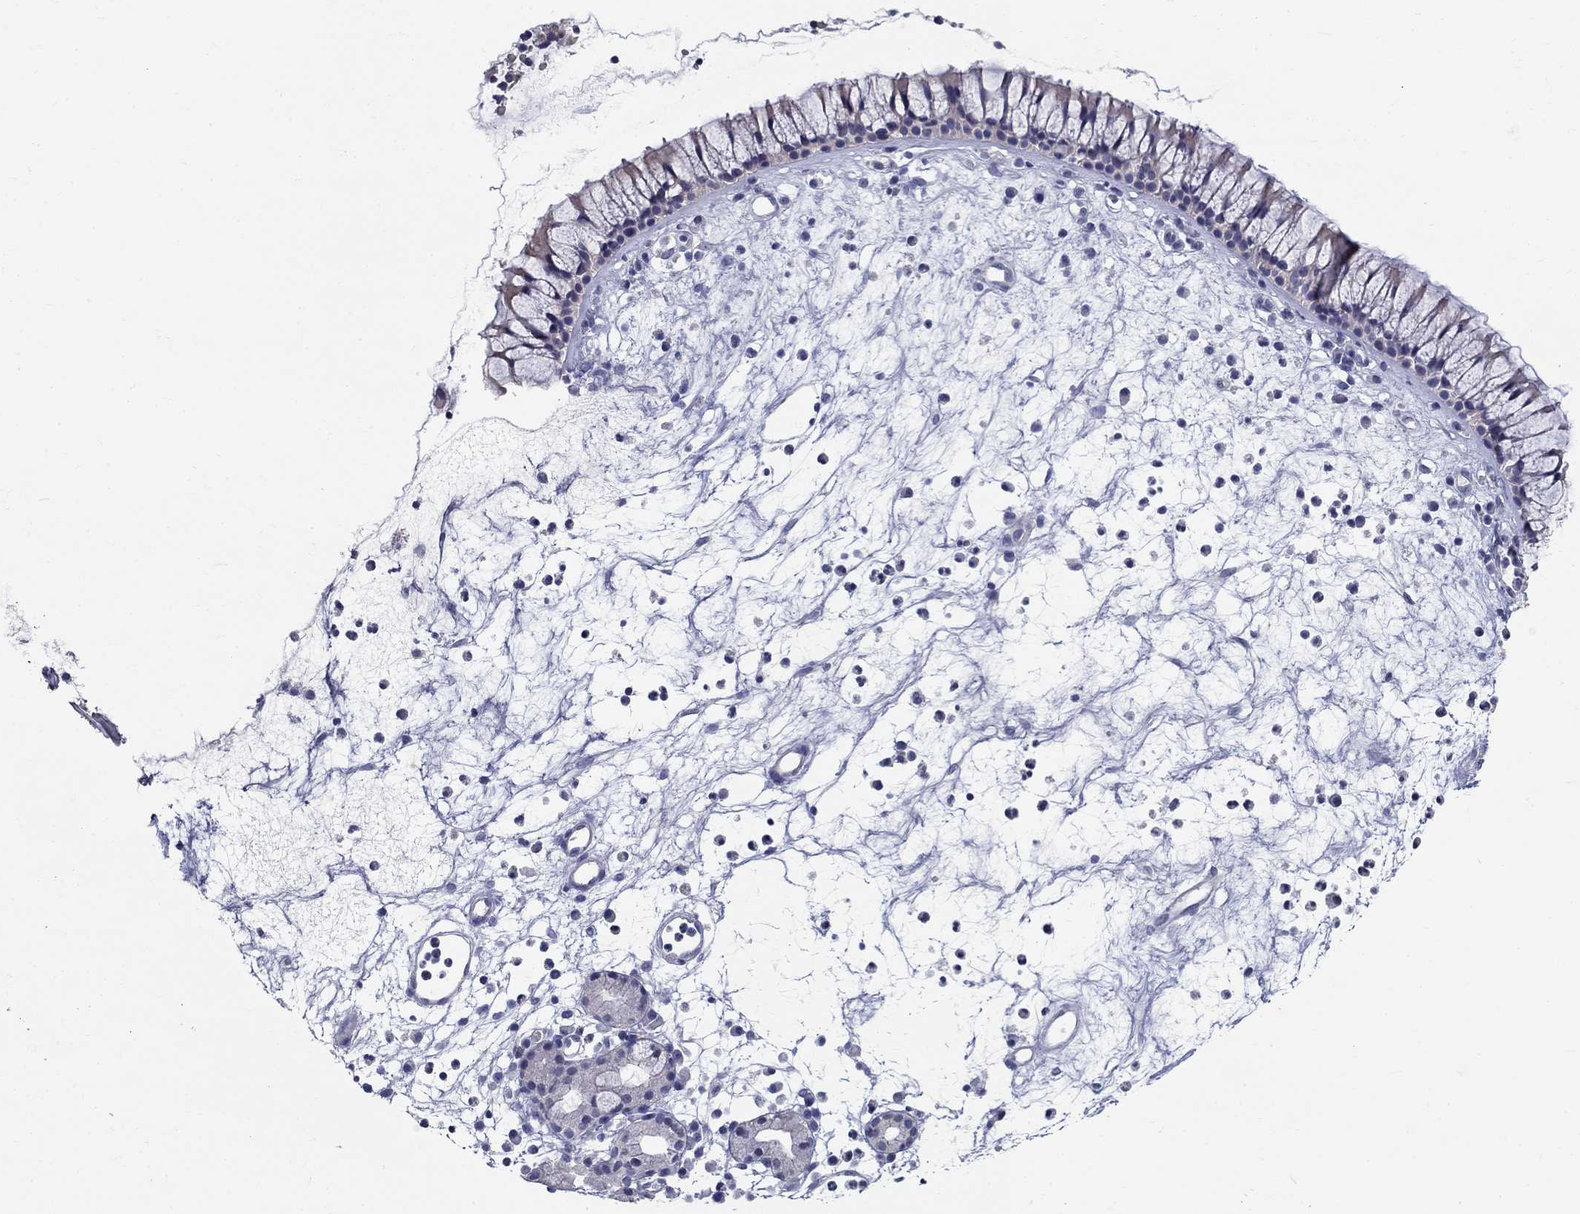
{"staining": {"intensity": "negative", "quantity": "none", "location": "none"}, "tissue": "nasopharynx", "cell_type": "Respiratory epithelial cells", "image_type": "normal", "snomed": [{"axis": "morphology", "description": "Normal tissue, NOS"}, {"axis": "topography", "description": "Nasopharynx"}], "caption": "Immunohistochemistry of normal human nasopharynx displays no positivity in respiratory epithelial cells.", "gene": "ENSG00000290147", "patient": {"sex": "male", "age": 77}}